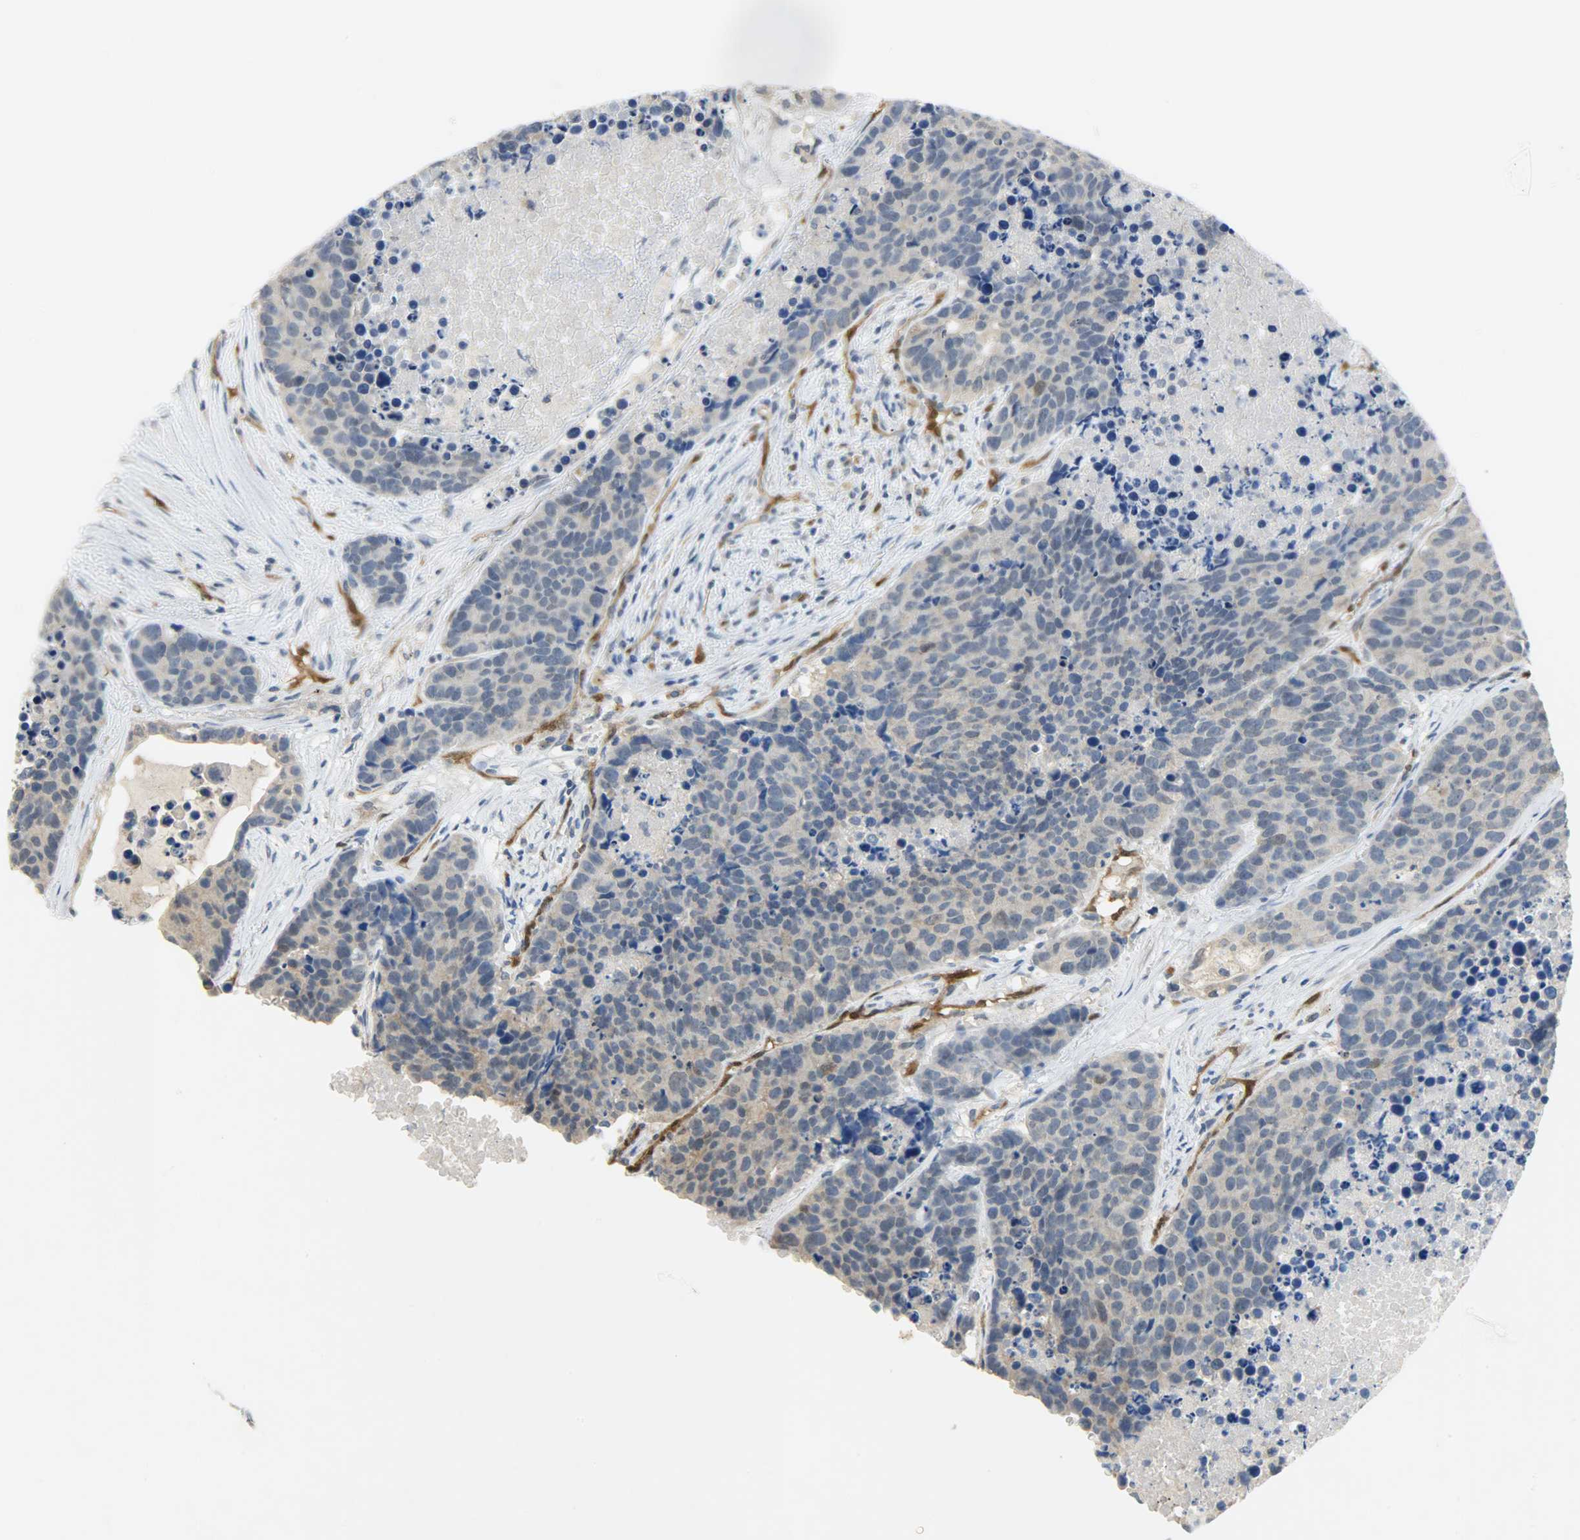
{"staining": {"intensity": "negative", "quantity": "none", "location": "none"}, "tissue": "carcinoid", "cell_type": "Tumor cells", "image_type": "cancer", "snomed": [{"axis": "morphology", "description": "Carcinoid, malignant, NOS"}, {"axis": "topography", "description": "Lung"}], "caption": "Immunohistochemistry (IHC) of human carcinoid exhibits no expression in tumor cells.", "gene": "FKBP1A", "patient": {"sex": "male", "age": 60}}